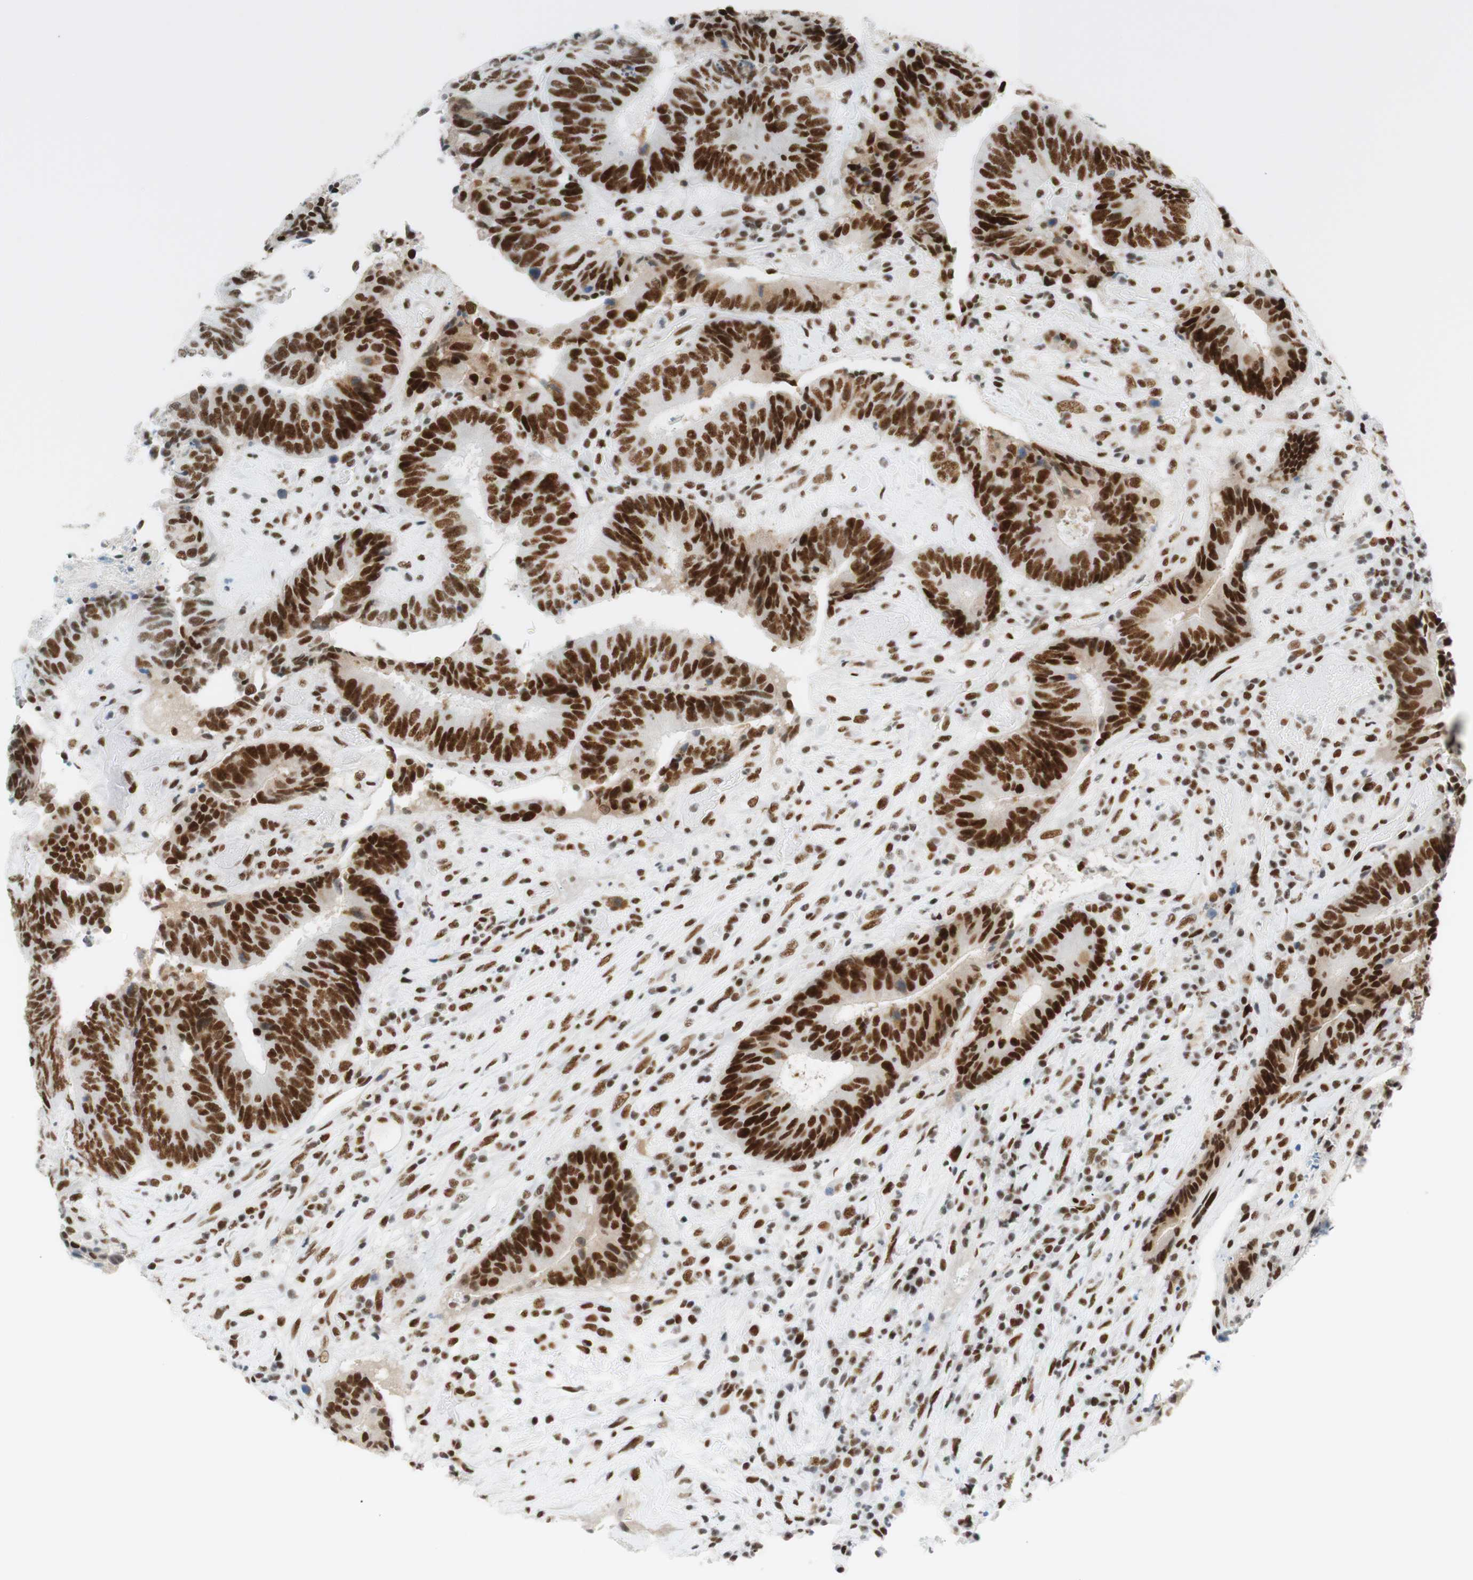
{"staining": {"intensity": "strong", "quantity": ">75%", "location": "nuclear"}, "tissue": "colorectal cancer", "cell_type": "Tumor cells", "image_type": "cancer", "snomed": [{"axis": "morphology", "description": "Adenocarcinoma, NOS"}, {"axis": "topography", "description": "Rectum"}], "caption": "Immunohistochemistry (IHC) of adenocarcinoma (colorectal) shows high levels of strong nuclear expression in about >75% of tumor cells.", "gene": "RNF20", "patient": {"sex": "male", "age": 72}}